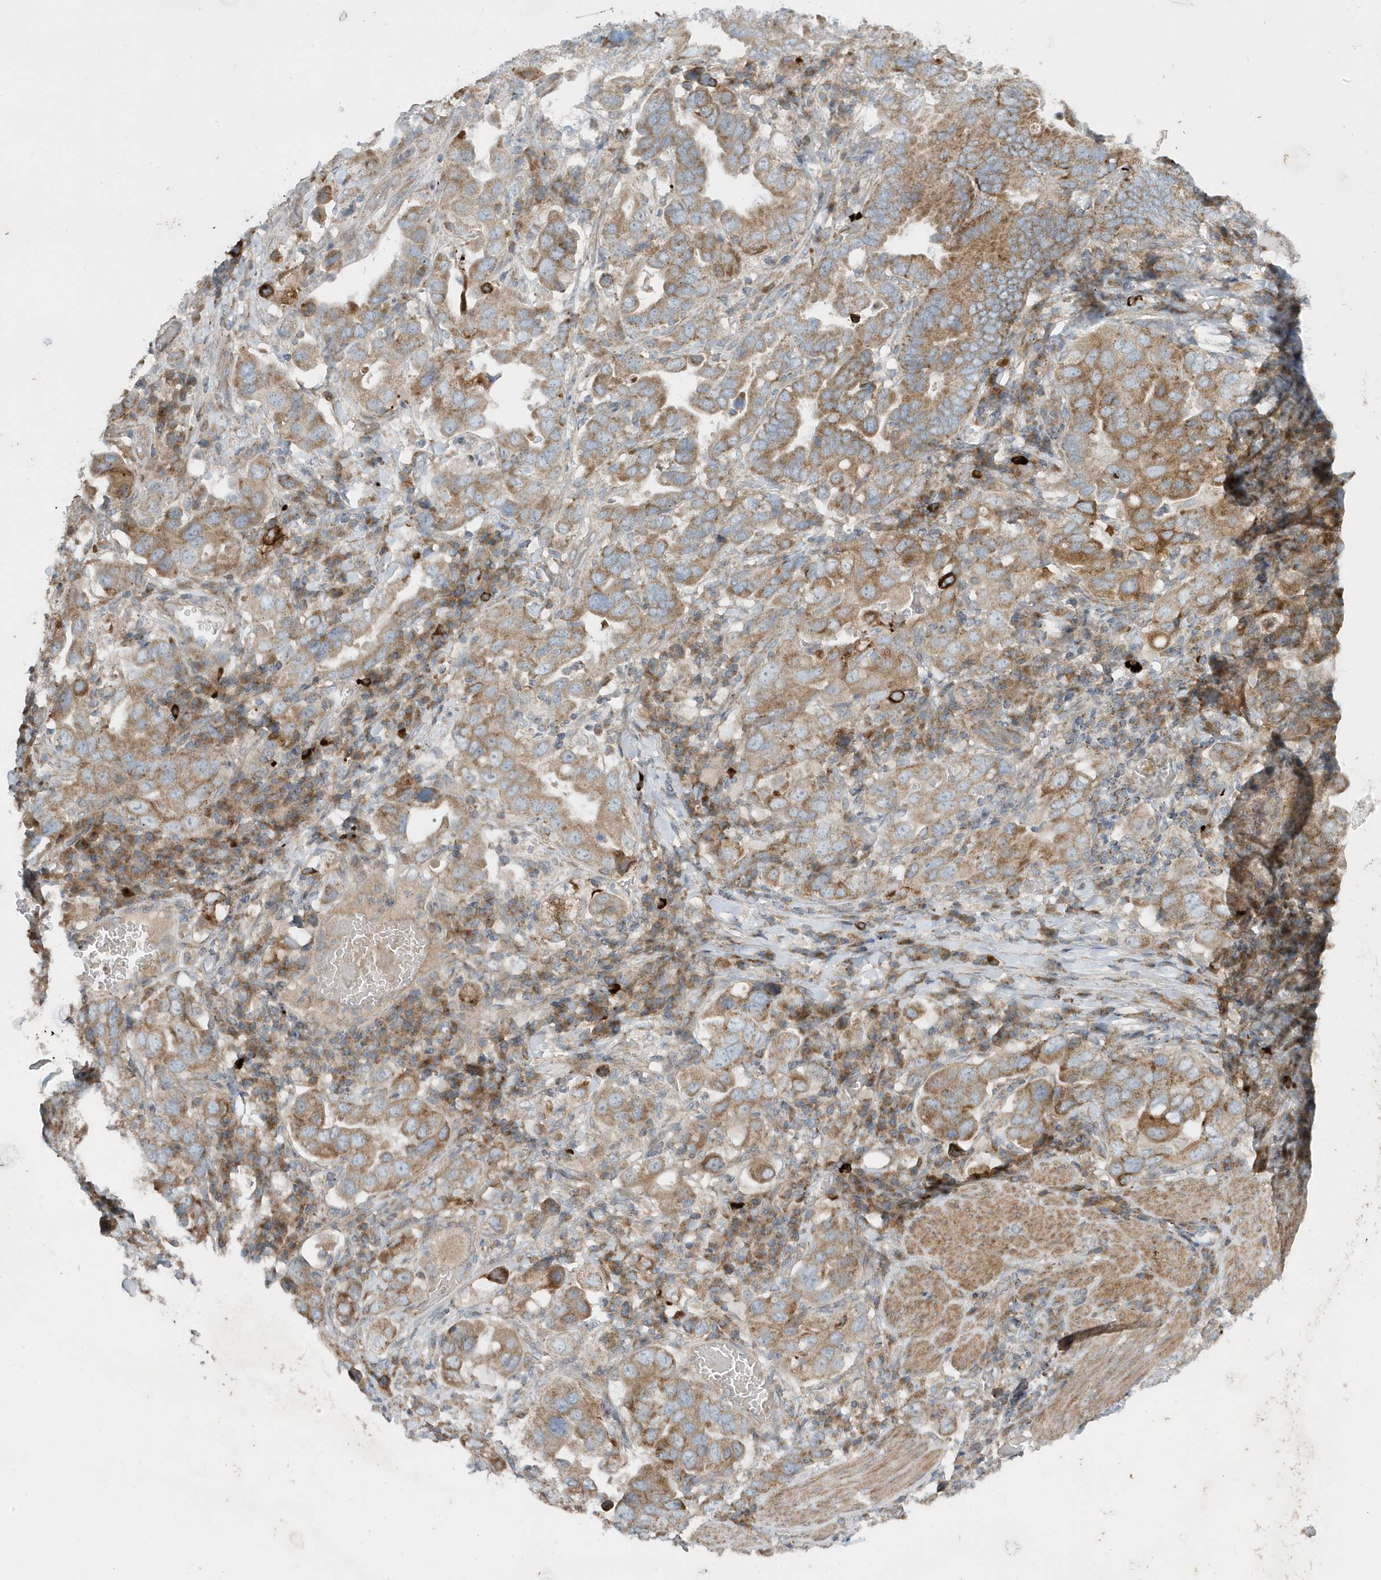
{"staining": {"intensity": "moderate", "quantity": ">75%", "location": "cytoplasmic/membranous"}, "tissue": "stomach cancer", "cell_type": "Tumor cells", "image_type": "cancer", "snomed": [{"axis": "morphology", "description": "Adenocarcinoma, NOS"}, {"axis": "topography", "description": "Stomach, upper"}], "caption": "Adenocarcinoma (stomach) stained for a protein (brown) exhibits moderate cytoplasmic/membranous positive staining in approximately >75% of tumor cells.", "gene": "SLC38A2", "patient": {"sex": "male", "age": 62}}